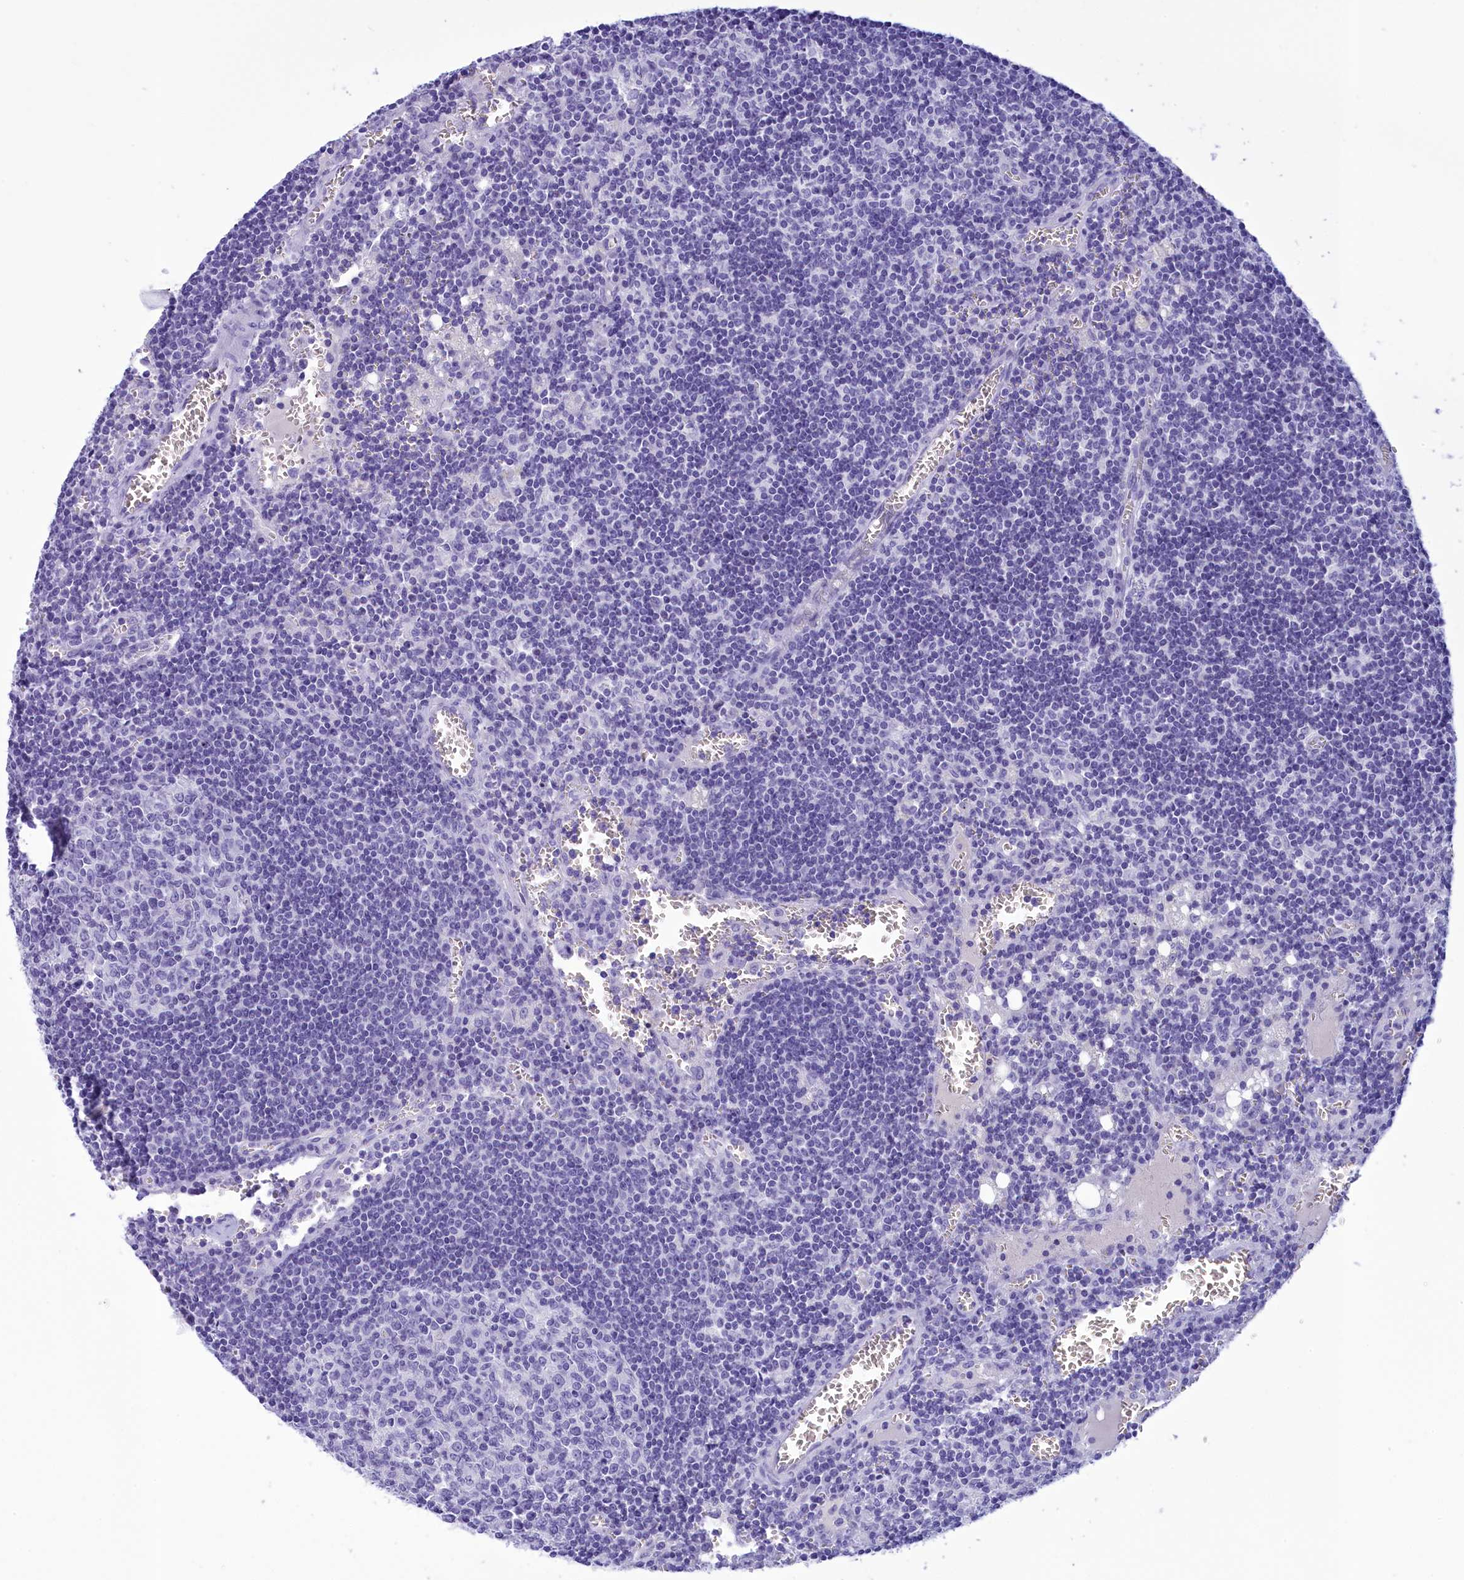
{"staining": {"intensity": "negative", "quantity": "none", "location": "none"}, "tissue": "lymph node", "cell_type": "Germinal center cells", "image_type": "normal", "snomed": [{"axis": "morphology", "description": "Normal tissue, NOS"}, {"axis": "topography", "description": "Lymph node"}], "caption": "IHC of normal lymph node reveals no expression in germinal center cells. (DAB (3,3'-diaminobenzidine) immunohistochemistry (IHC) visualized using brightfield microscopy, high magnification).", "gene": "BRI3", "patient": {"sex": "female", "age": 73}}